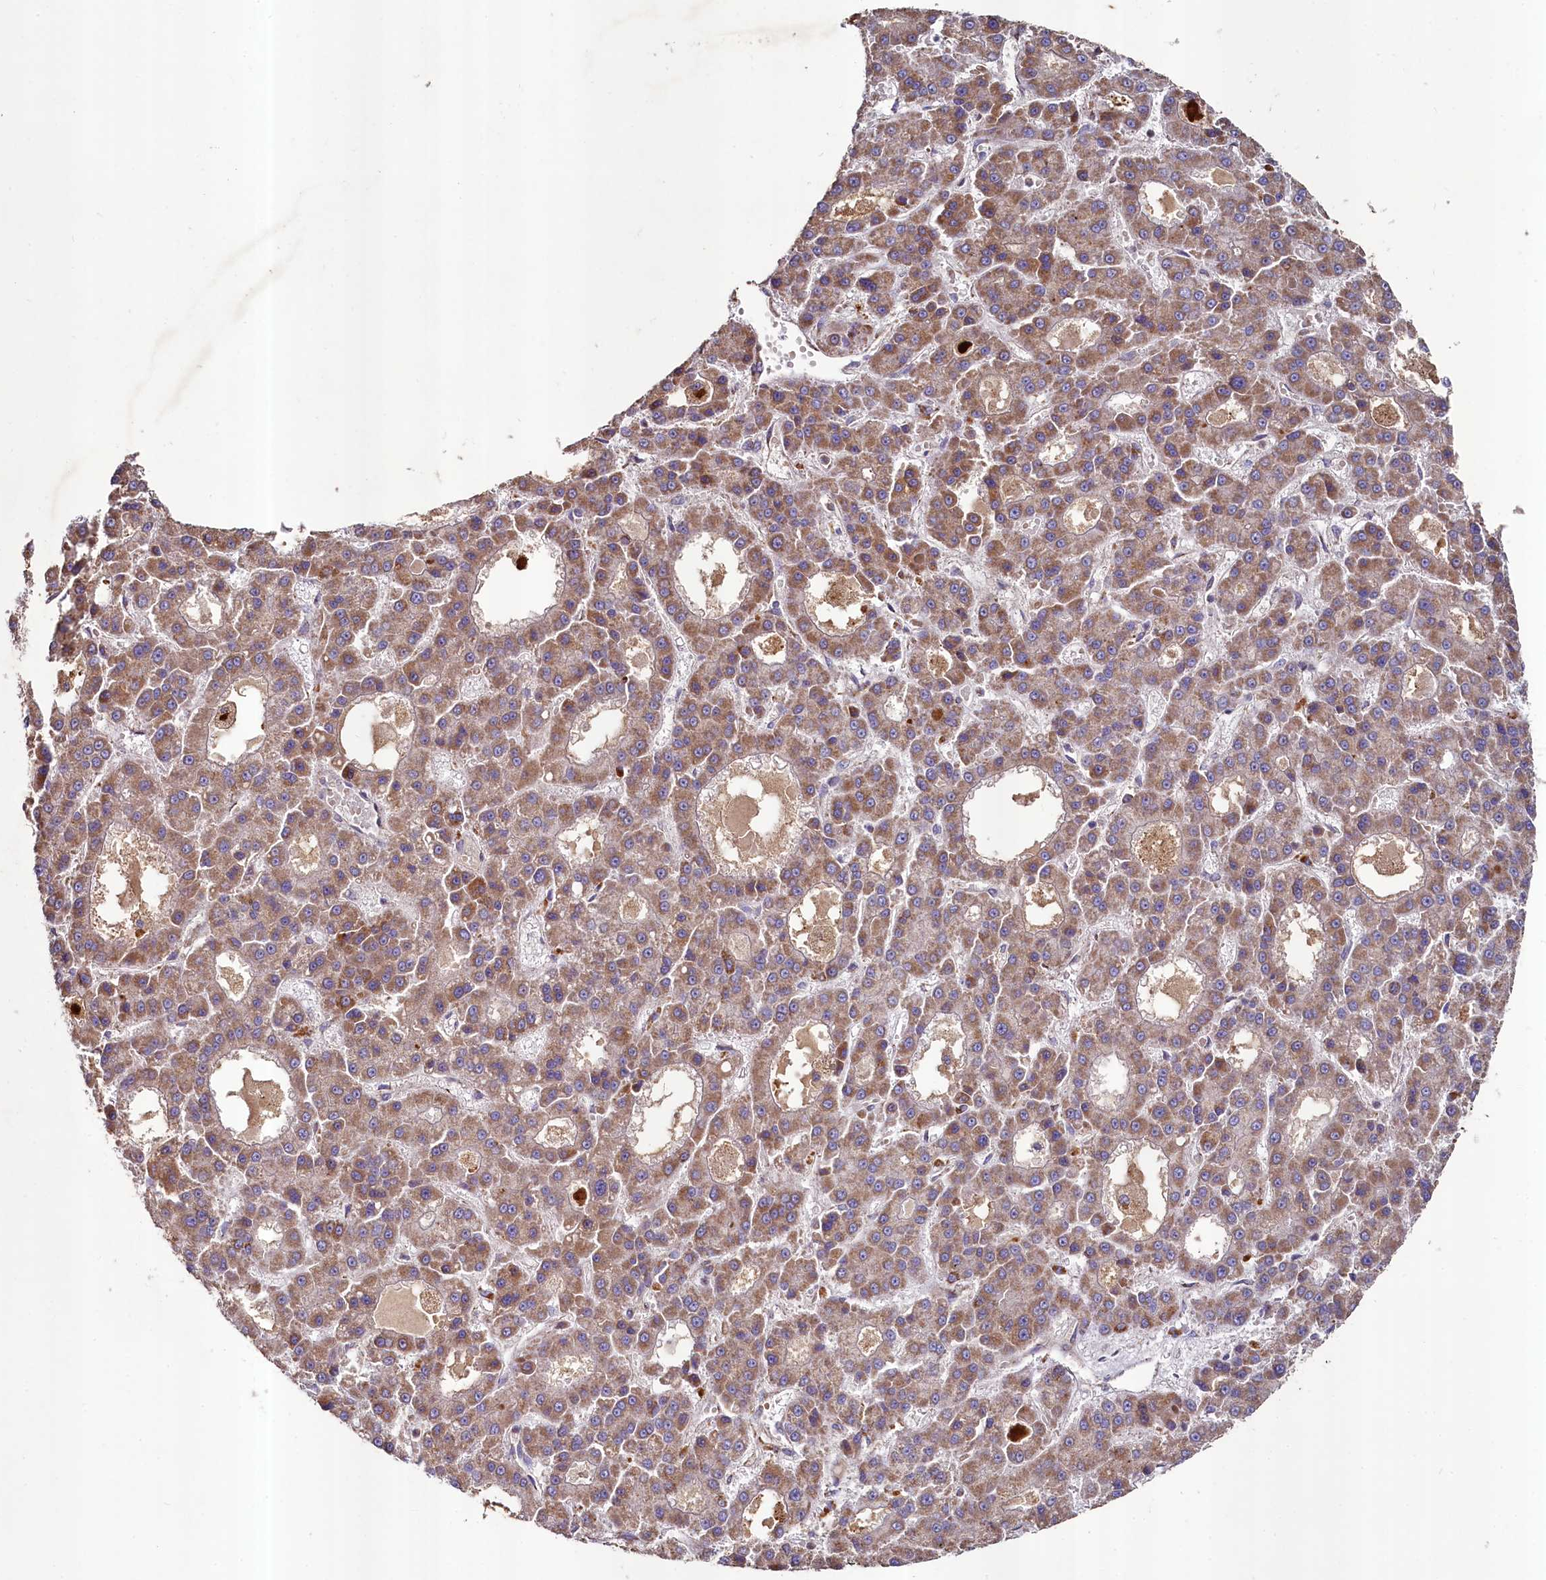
{"staining": {"intensity": "moderate", "quantity": ">75%", "location": "cytoplasmic/membranous"}, "tissue": "liver cancer", "cell_type": "Tumor cells", "image_type": "cancer", "snomed": [{"axis": "morphology", "description": "Carcinoma, Hepatocellular, NOS"}, {"axis": "topography", "description": "Liver"}], "caption": "High-power microscopy captured an immunohistochemistry (IHC) image of liver cancer, revealing moderate cytoplasmic/membranous expression in approximately >75% of tumor cells. The protein is shown in brown color, while the nuclei are stained blue.", "gene": "METTL4", "patient": {"sex": "male", "age": 70}}